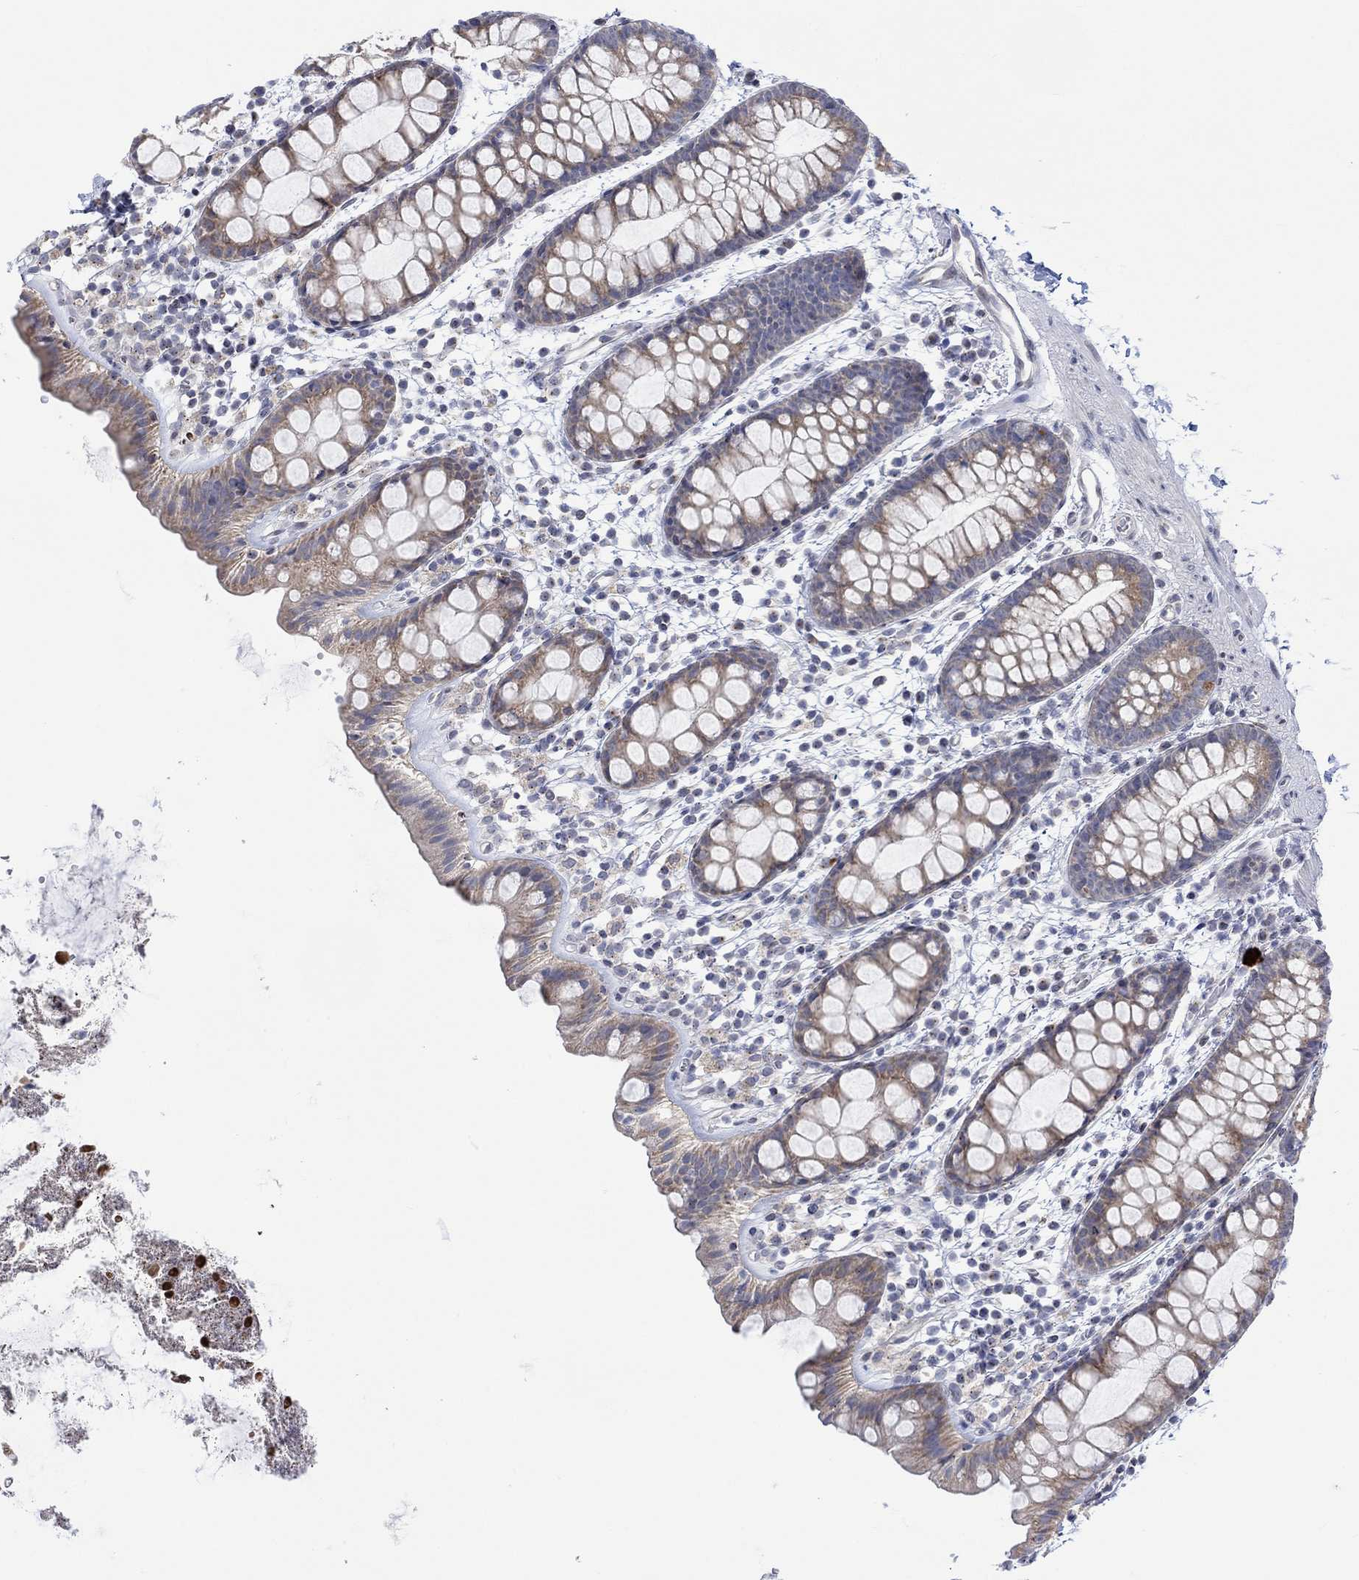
{"staining": {"intensity": "moderate", "quantity": "<25%", "location": "cytoplasmic/membranous"}, "tissue": "rectum", "cell_type": "Glandular cells", "image_type": "normal", "snomed": [{"axis": "morphology", "description": "Normal tissue, NOS"}, {"axis": "topography", "description": "Rectum"}], "caption": "A histopathology image of human rectum stained for a protein shows moderate cytoplasmic/membranous brown staining in glandular cells. The protein is stained brown, and the nuclei are stained in blue (DAB (3,3'-diaminobenzidine) IHC with brightfield microscopy, high magnification).", "gene": "DCX", "patient": {"sex": "male", "age": 57}}